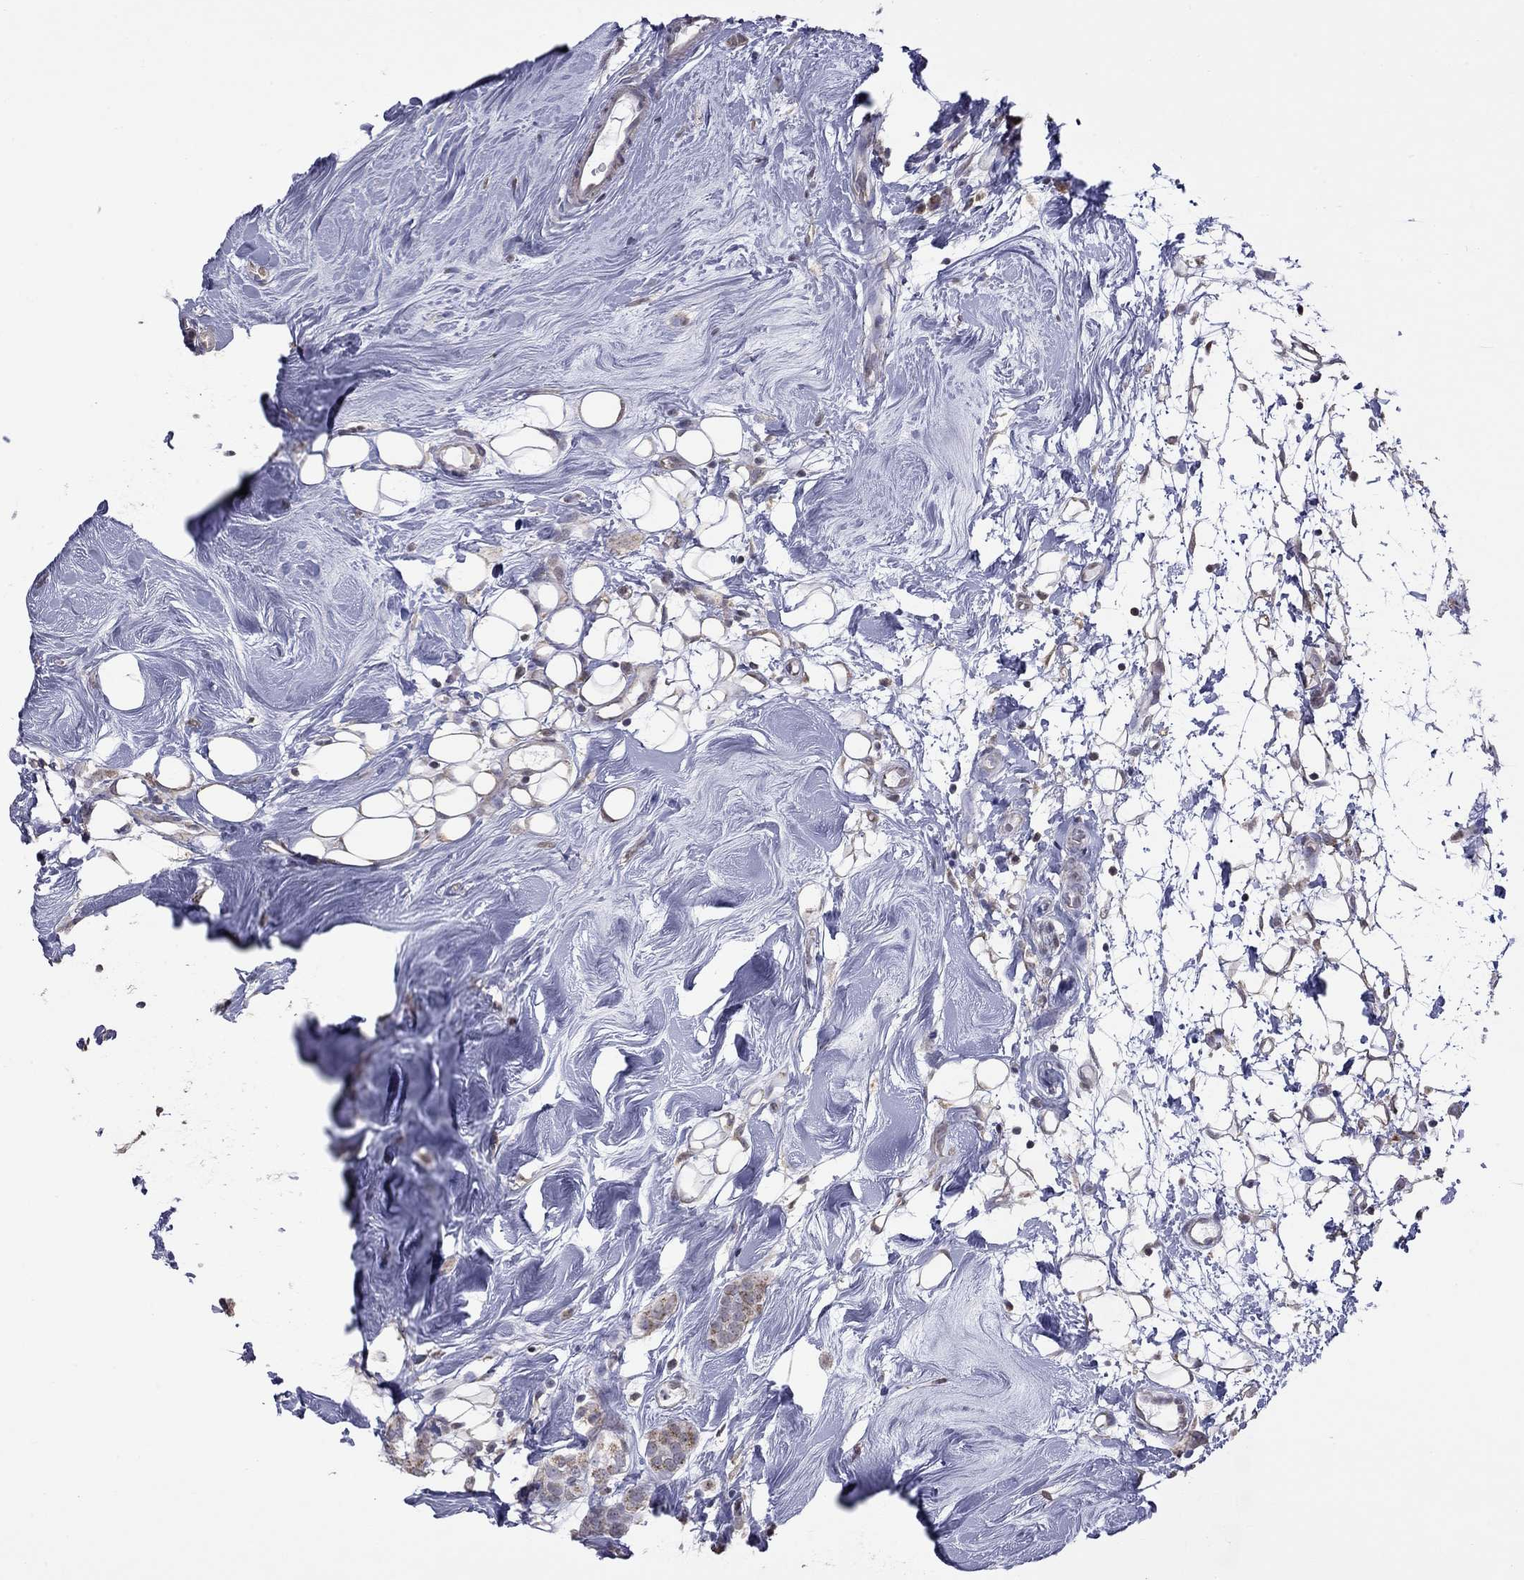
{"staining": {"intensity": "moderate", "quantity": ">75%", "location": "cytoplasmic/membranous"}, "tissue": "breast cancer", "cell_type": "Tumor cells", "image_type": "cancer", "snomed": [{"axis": "morphology", "description": "Lobular carcinoma"}, {"axis": "topography", "description": "Breast"}], "caption": "An image of breast cancer stained for a protein shows moderate cytoplasmic/membranous brown staining in tumor cells.", "gene": "NDUFB1", "patient": {"sex": "female", "age": 49}}